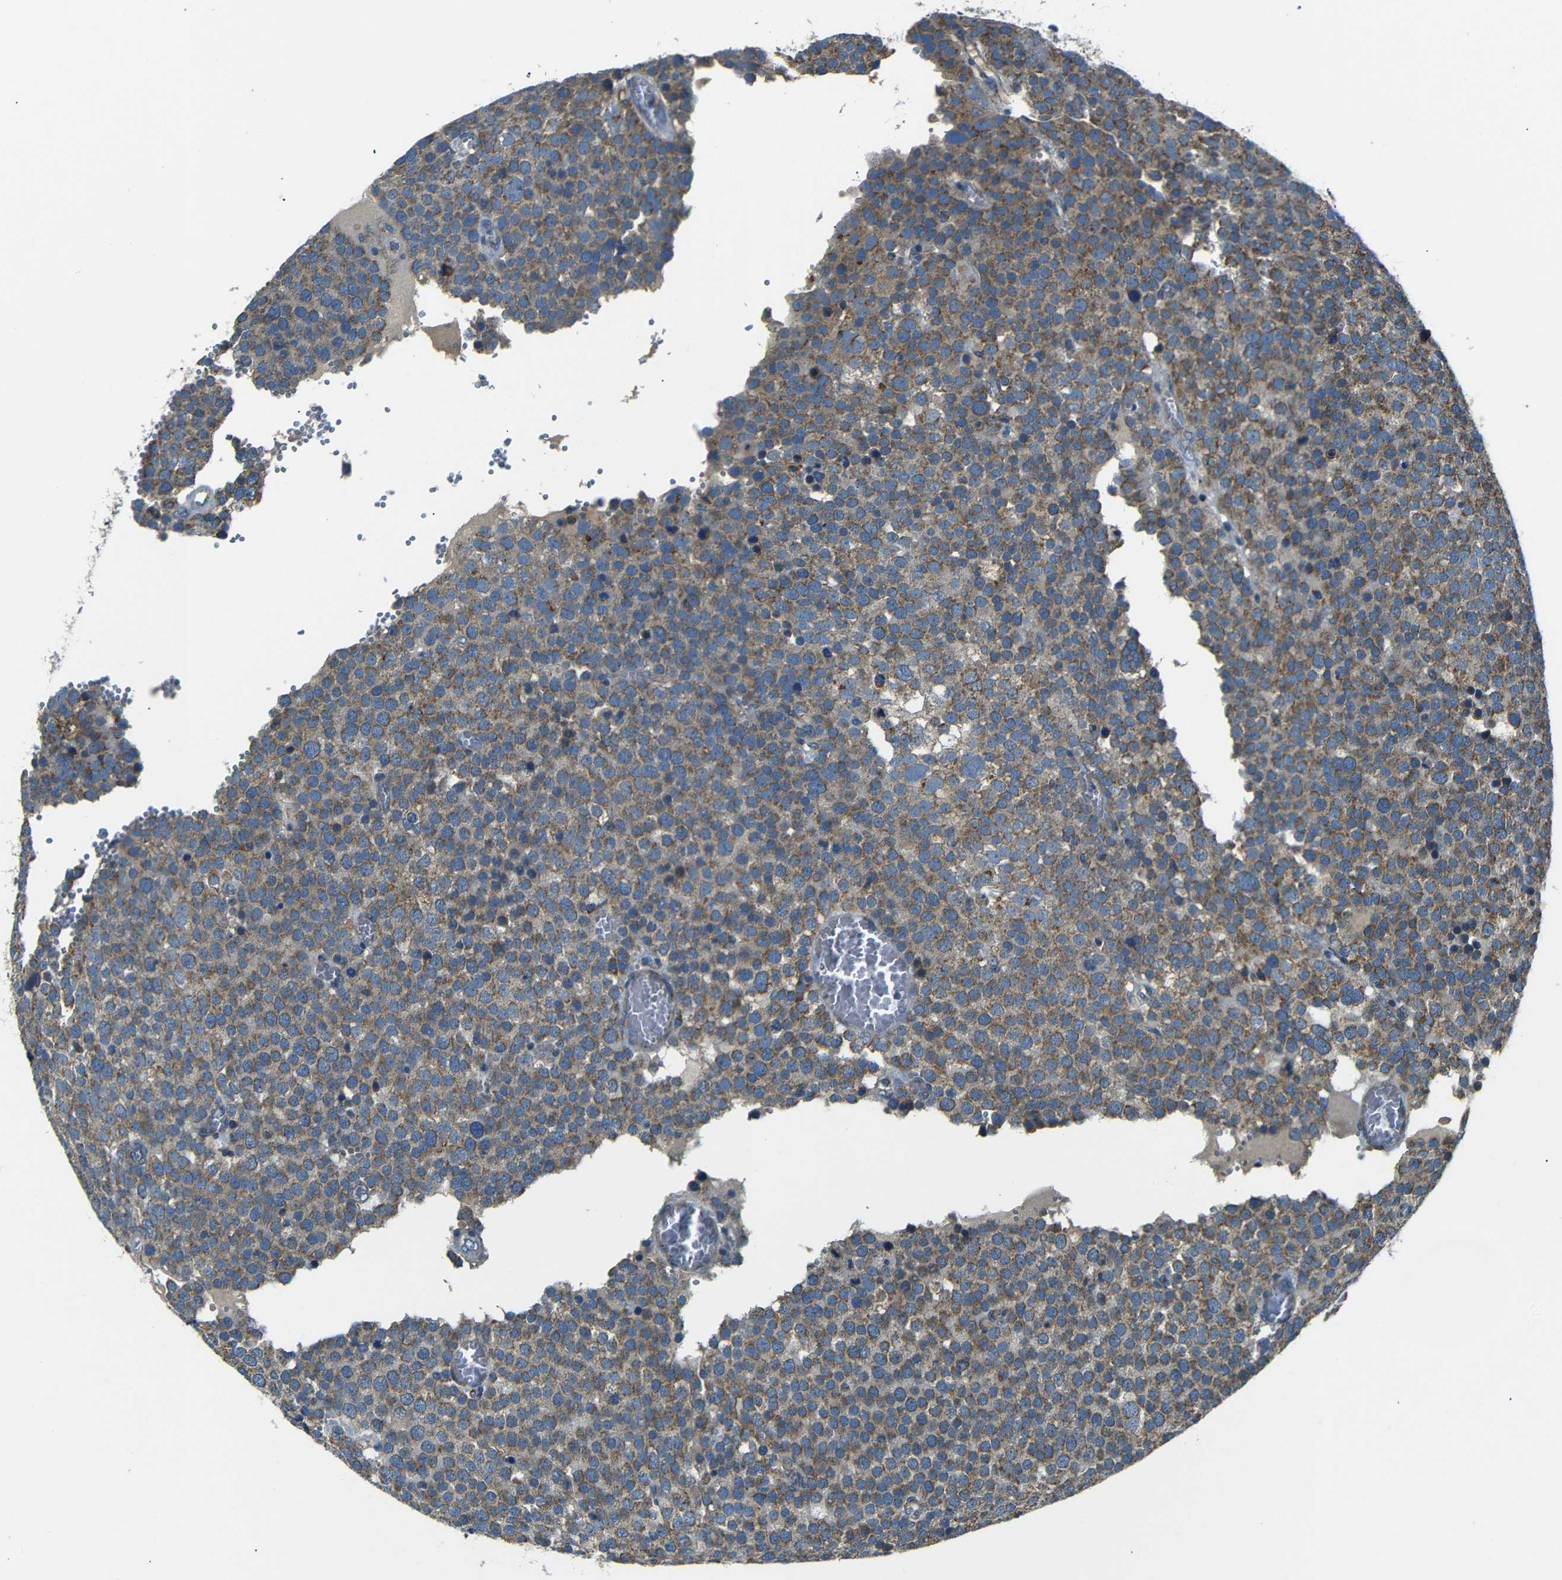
{"staining": {"intensity": "moderate", "quantity": "25%-75%", "location": "cytoplasmic/membranous"}, "tissue": "testis cancer", "cell_type": "Tumor cells", "image_type": "cancer", "snomed": [{"axis": "morphology", "description": "Normal tissue, NOS"}, {"axis": "morphology", "description": "Seminoma, NOS"}, {"axis": "topography", "description": "Testis"}], "caption": "Moderate cytoplasmic/membranous expression for a protein is seen in approximately 25%-75% of tumor cells of testis cancer (seminoma) using immunohistochemistry.", "gene": "NETO2", "patient": {"sex": "male", "age": 71}}